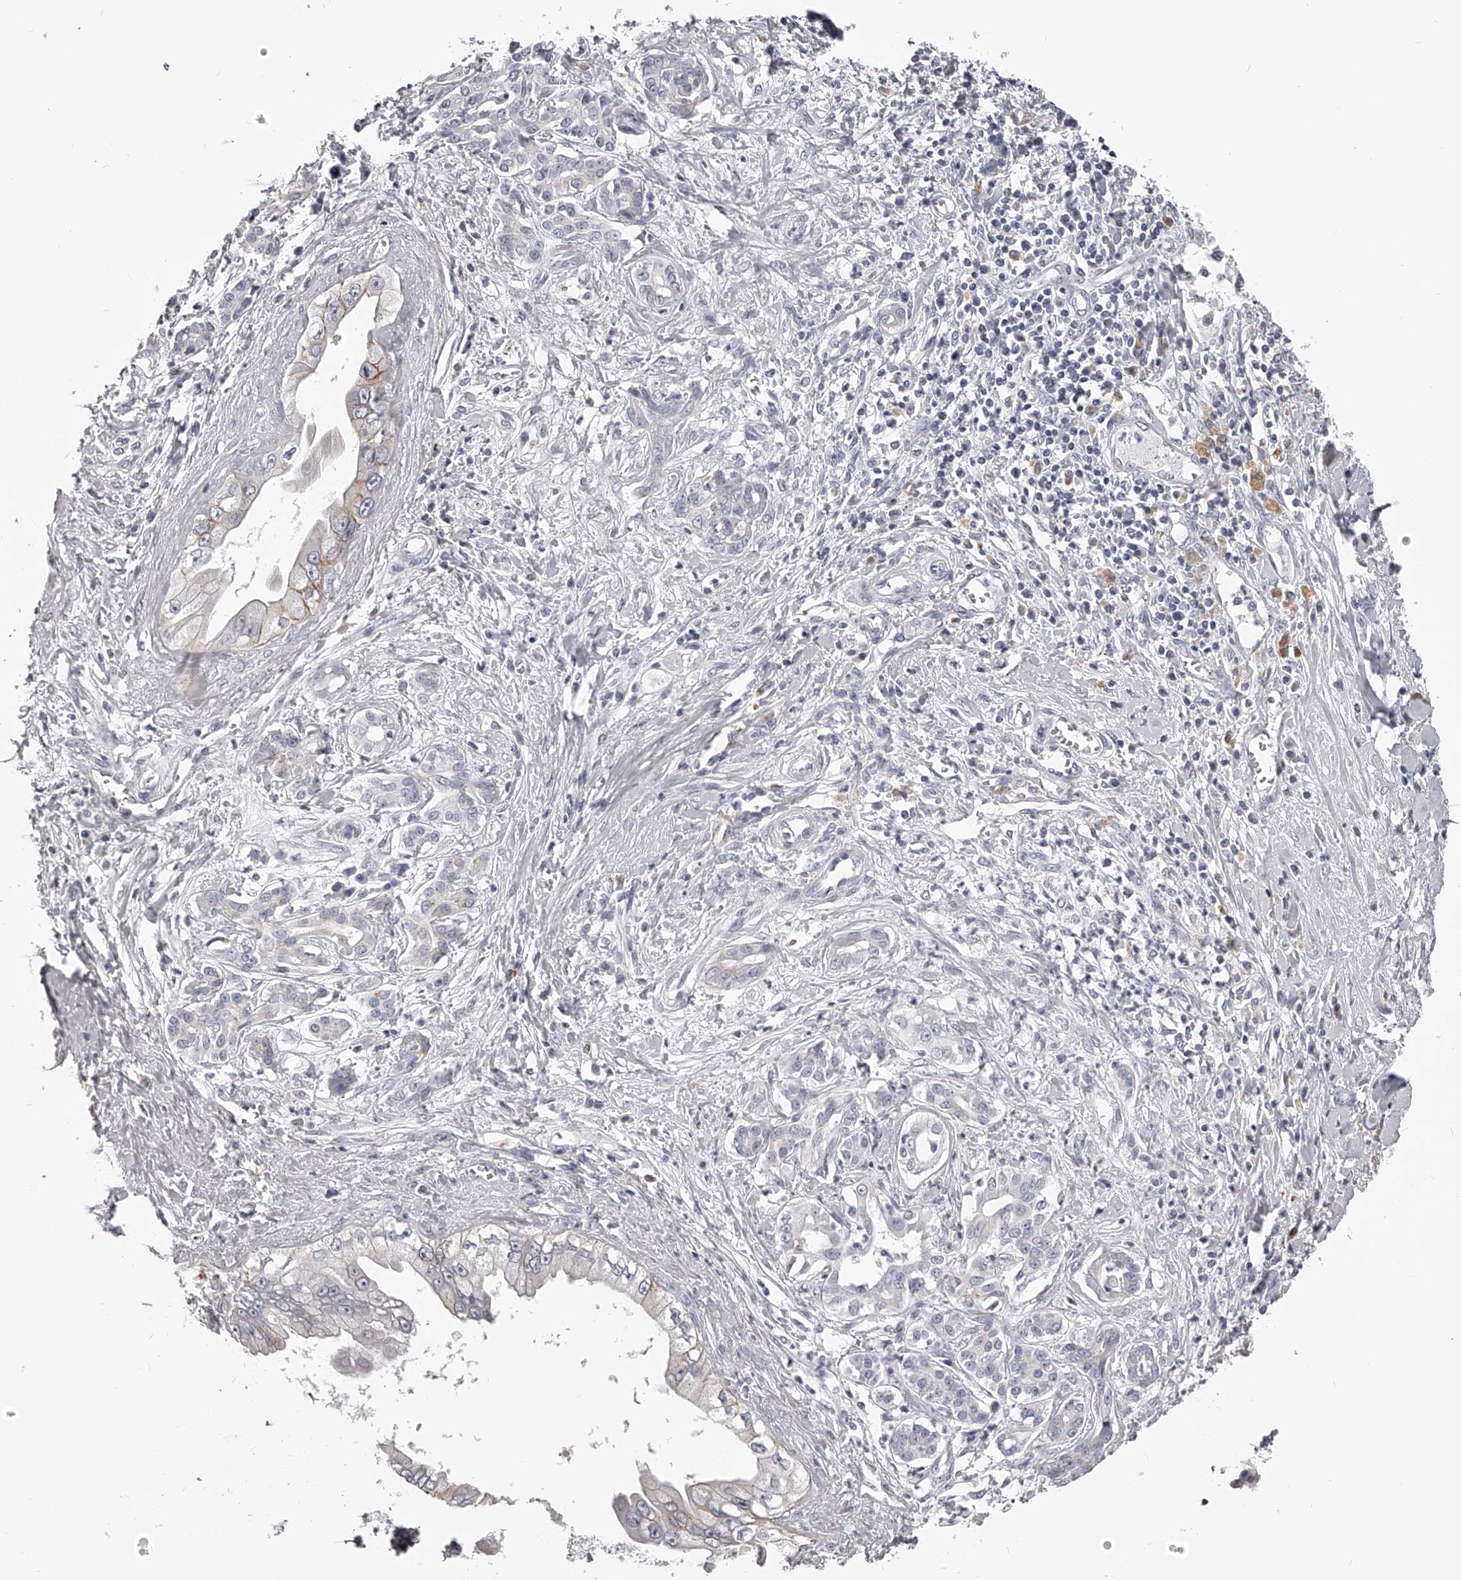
{"staining": {"intensity": "moderate", "quantity": "<25%", "location": "cytoplasmic/membranous"}, "tissue": "pancreatic cancer", "cell_type": "Tumor cells", "image_type": "cancer", "snomed": [{"axis": "morphology", "description": "Adenocarcinoma, NOS"}, {"axis": "topography", "description": "Pancreas"}], "caption": "Protein expression analysis of pancreatic adenocarcinoma demonstrates moderate cytoplasmic/membranous positivity in about <25% of tumor cells.", "gene": "DMRT1", "patient": {"sex": "female", "age": 56}}